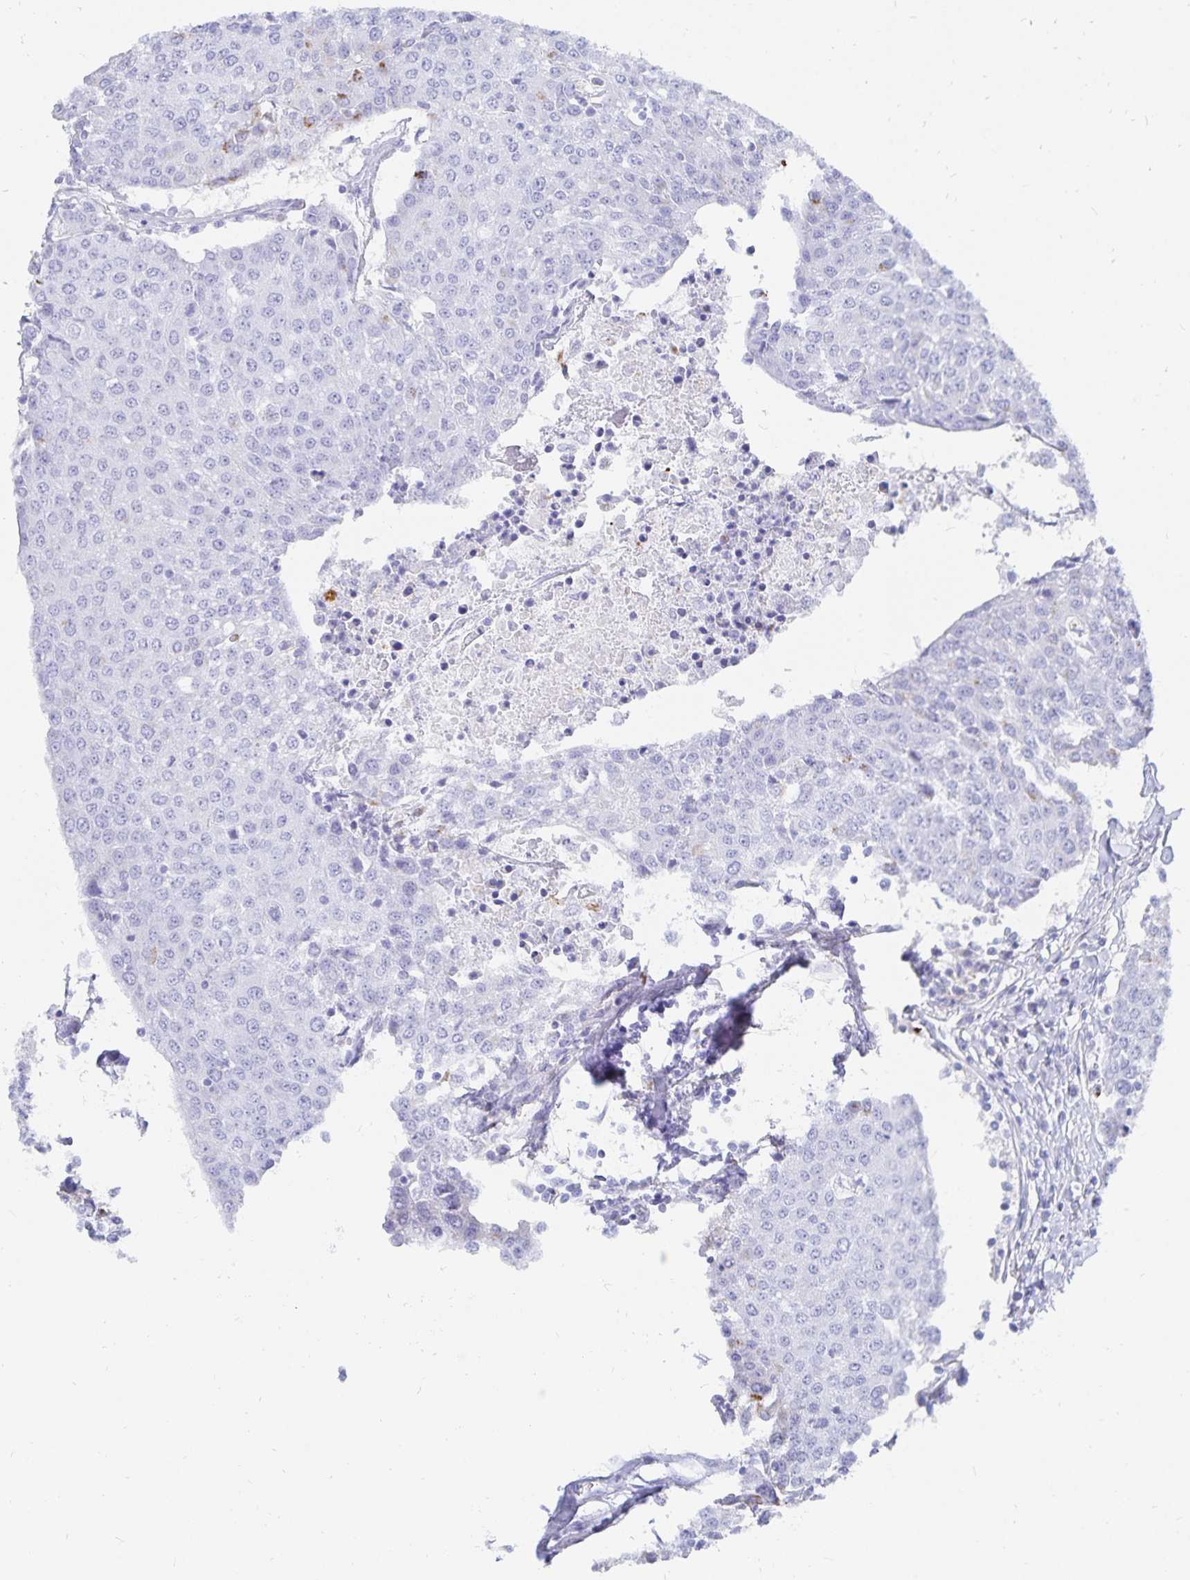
{"staining": {"intensity": "moderate", "quantity": "<25%", "location": "cytoplasmic/membranous"}, "tissue": "urothelial cancer", "cell_type": "Tumor cells", "image_type": "cancer", "snomed": [{"axis": "morphology", "description": "Urothelial carcinoma, High grade"}, {"axis": "topography", "description": "Urinary bladder"}], "caption": "Immunohistochemistry histopathology image of human urothelial cancer stained for a protein (brown), which shows low levels of moderate cytoplasmic/membranous expression in approximately <25% of tumor cells.", "gene": "INSL5", "patient": {"sex": "female", "age": 85}}